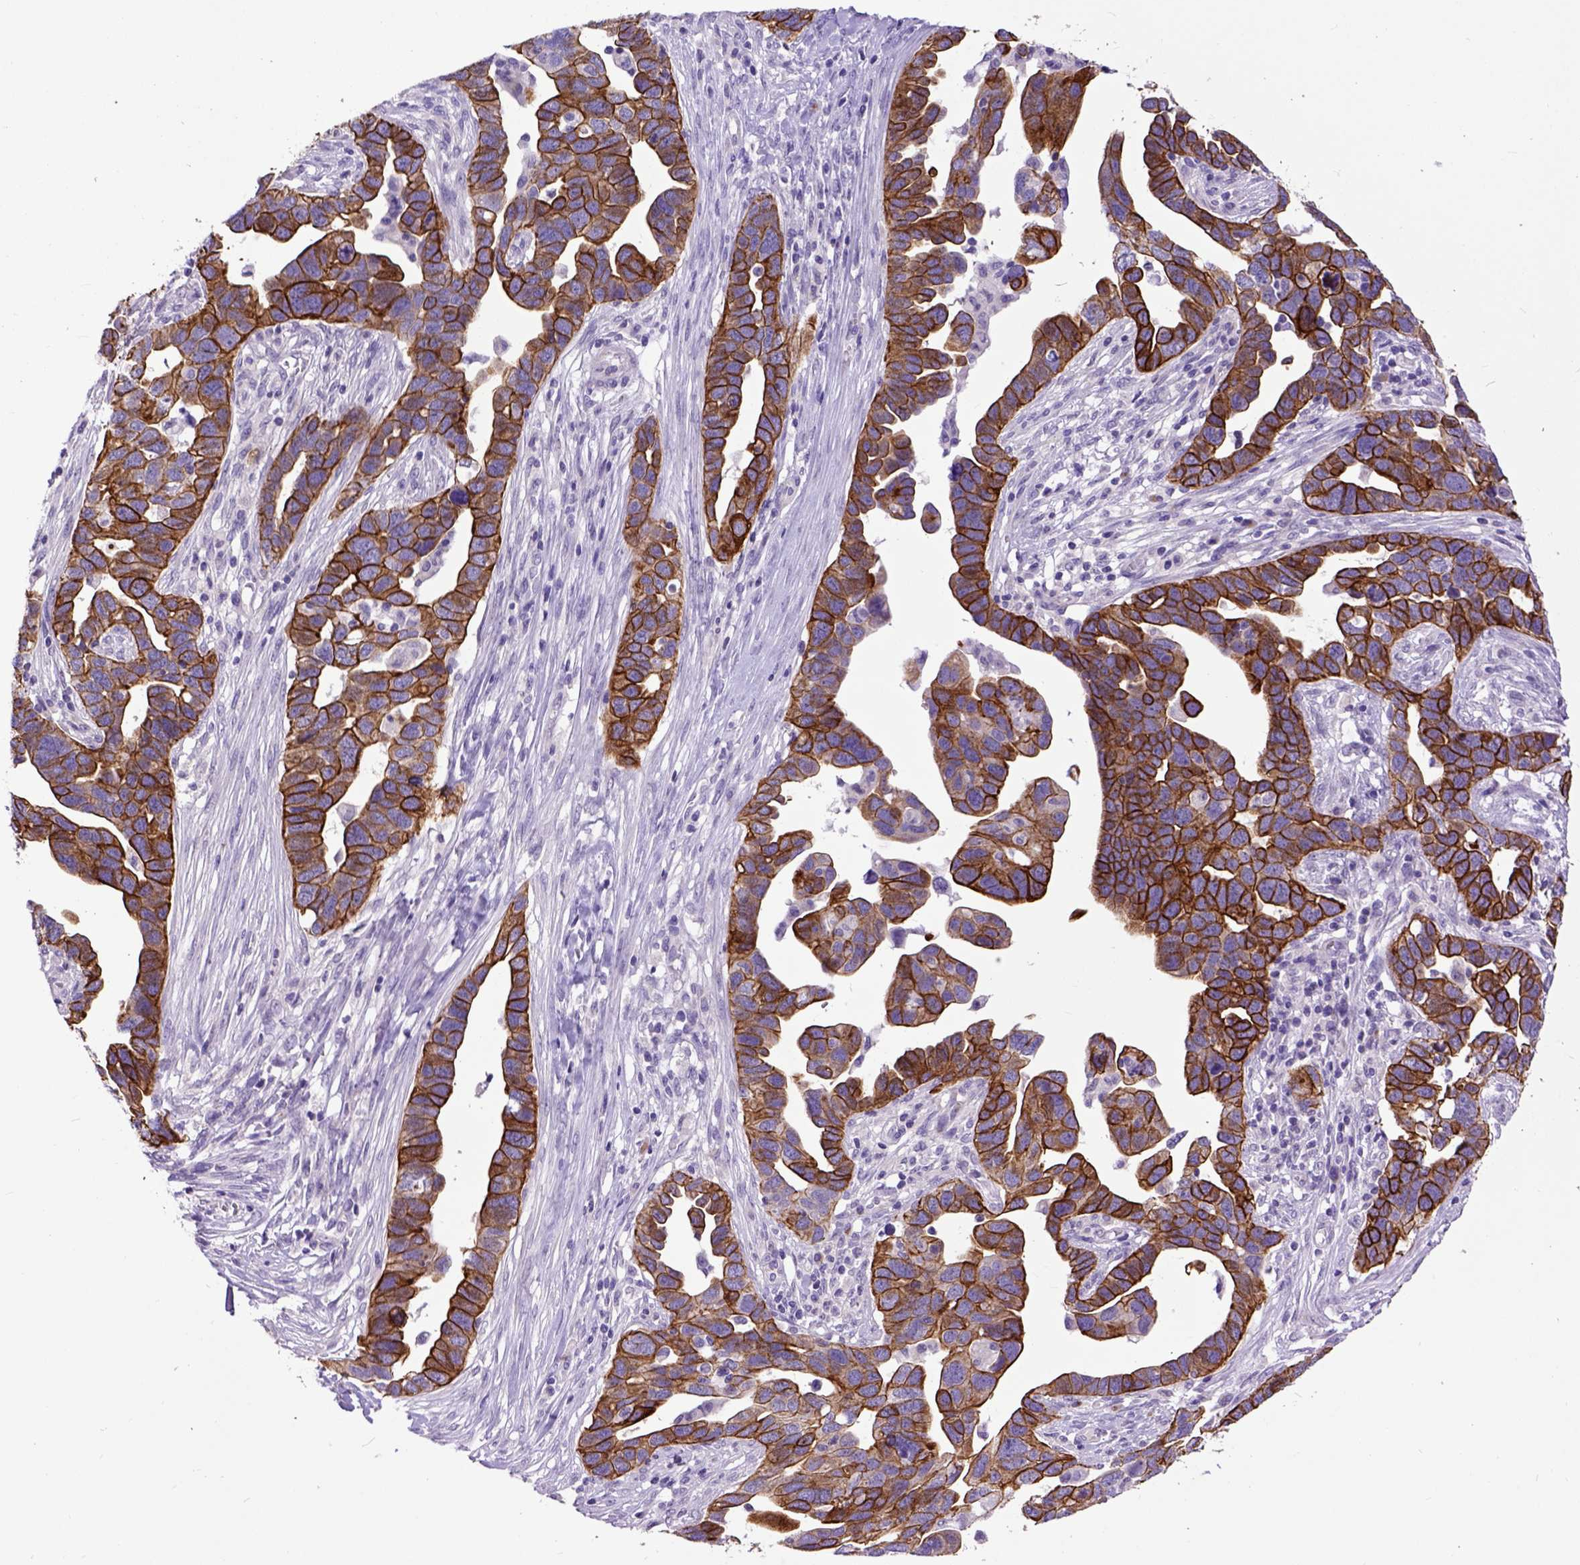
{"staining": {"intensity": "strong", "quantity": ">75%", "location": "cytoplasmic/membranous"}, "tissue": "ovarian cancer", "cell_type": "Tumor cells", "image_type": "cancer", "snomed": [{"axis": "morphology", "description": "Cystadenocarcinoma, serous, NOS"}, {"axis": "topography", "description": "Ovary"}], "caption": "IHC of ovarian cancer reveals high levels of strong cytoplasmic/membranous staining in approximately >75% of tumor cells. The staining was performed using DAB (3,3'-diaminobenzidine) to visualize the protein expression in brown, while the nuclei were stained in blue with hematoxylin (Magnification: 20x).", "gene": "RAB25", "patient": {"sex": "female", "age": 54}}